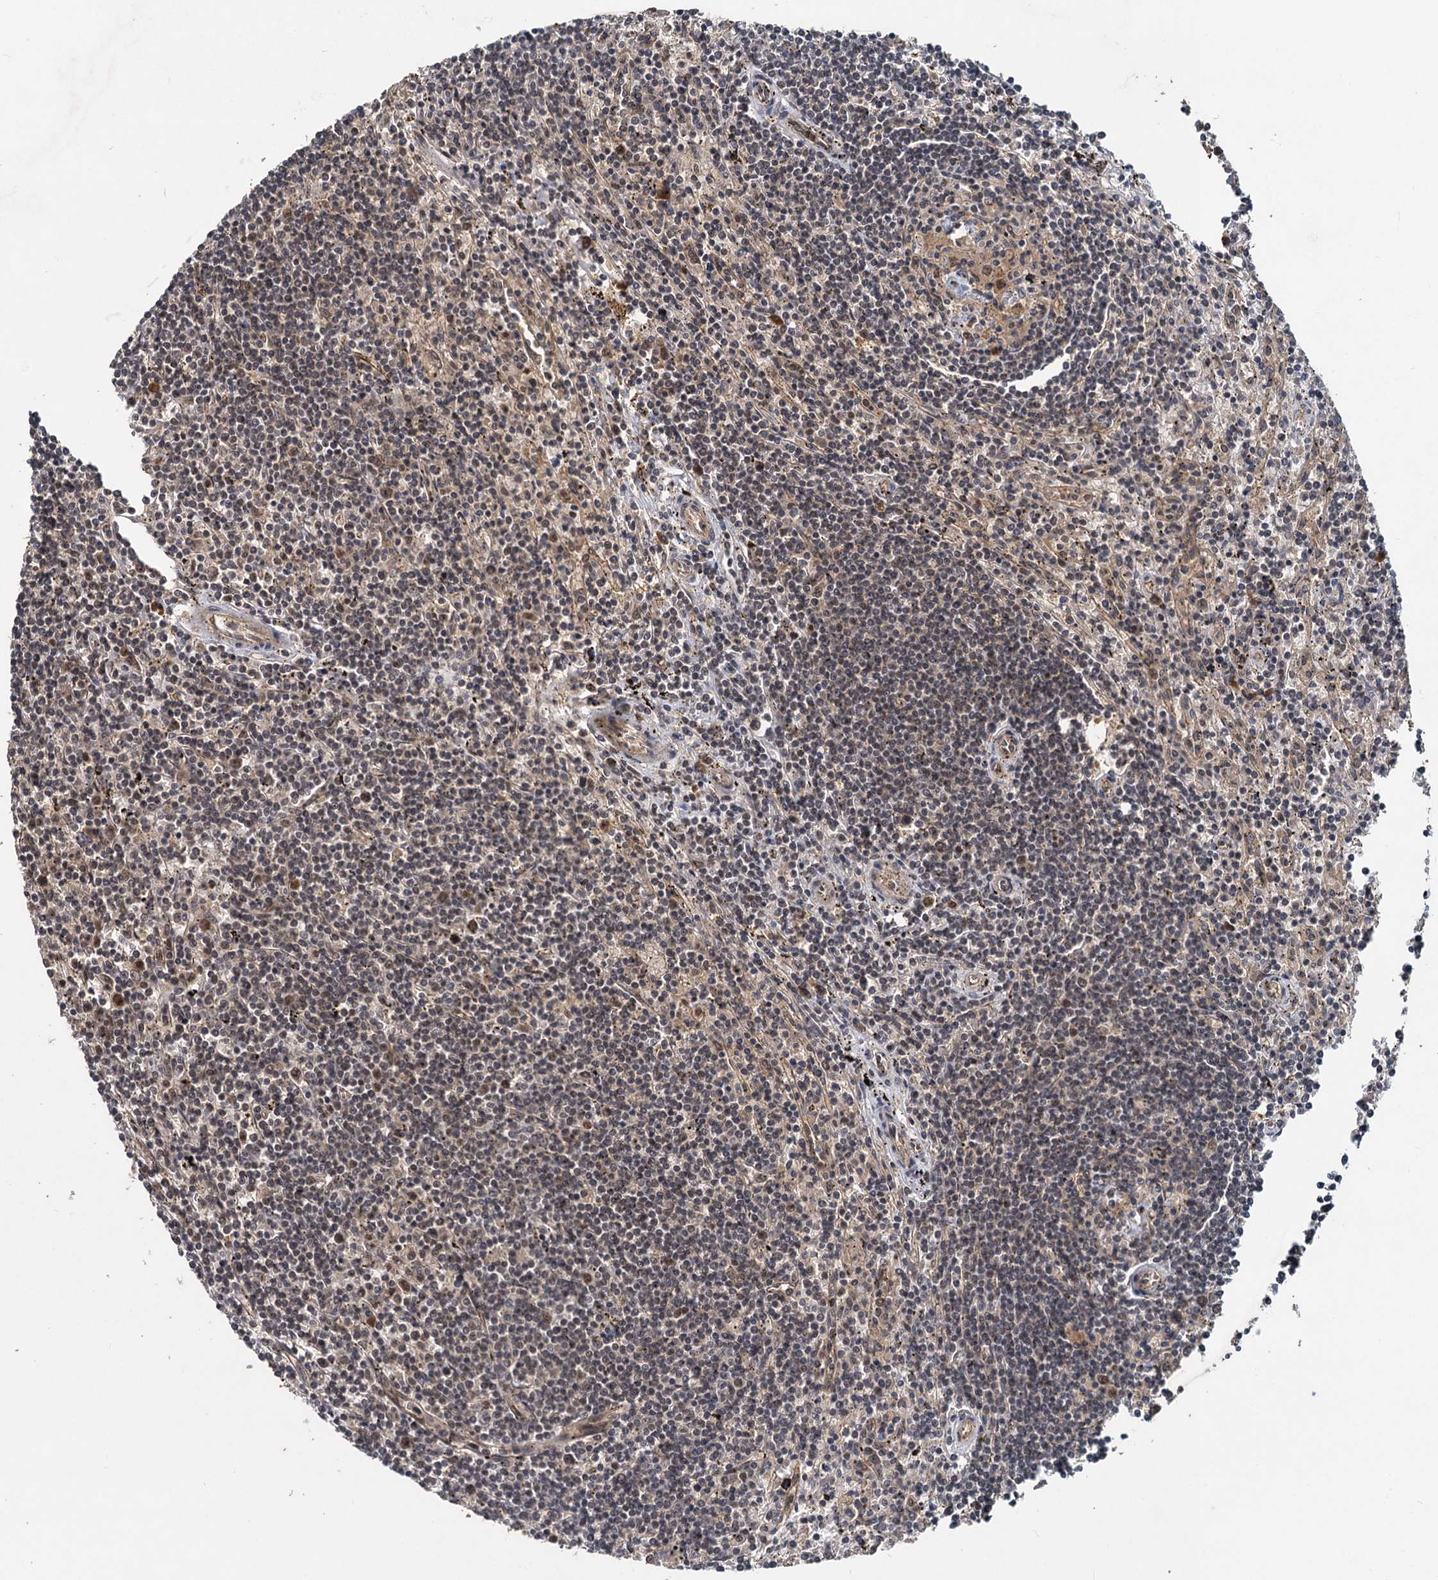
{"staining": {"intensity": "weak", "quantity": "25%-75%", "location": "nuclear"}, "tissue": "lymphoma", "cell_type": "Tumor cells", "image_type": "cancer", "snomed": [{"axis": "morphology", "description": "Malignant lymphoma, non-Hodgkin's type, Low grade"}, {"axis": "topography", "description": "Spleen"}], "caption": "Immunohistochemical staining of human lymphoma reveals low levels of weak nuclear protein expression in approximately 25%-75% of tumor cells.", "gene": "RITA1", "patient": {"sex": "male", "age": 76}}